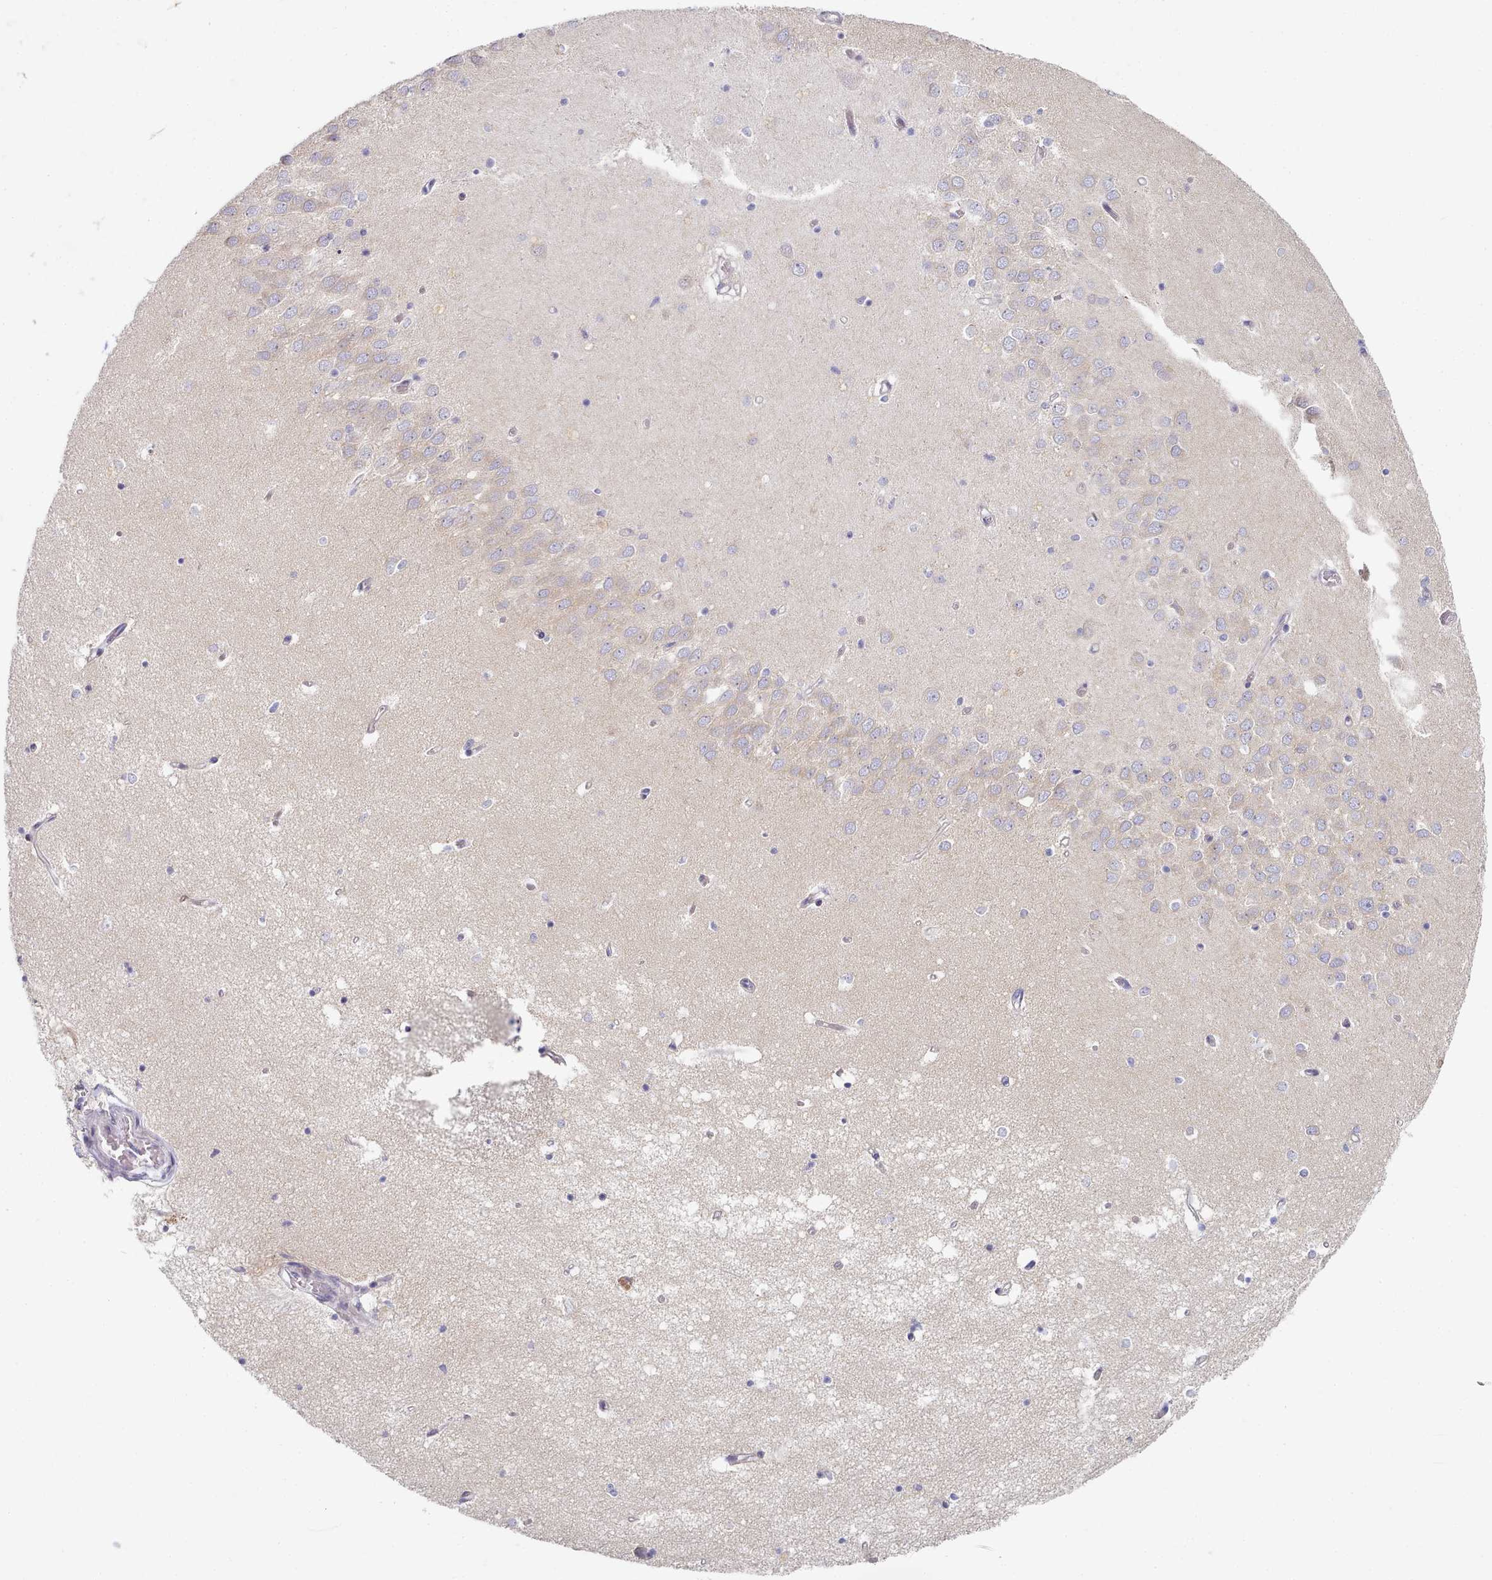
{"staining": {"intensity": "negative", "quantity": "none", "location": "none"}, "tissue": "hippocampus", "cell_type": "Glial cells", "image_type": "normal", "snomed": [{"axis": "morphology", "description": "Normal tissue, NOS"}, {"axis": "topography", "description": "Hippocampus"}], "caption": "Unremarkable hippocampus was stained to show a protein in brown. There is no significant positivity in glial cells. (IHC, brightfield microscopy, high magnification).", "gene": "TYW1B", "patient": {"sex": "male", "age": 70}}